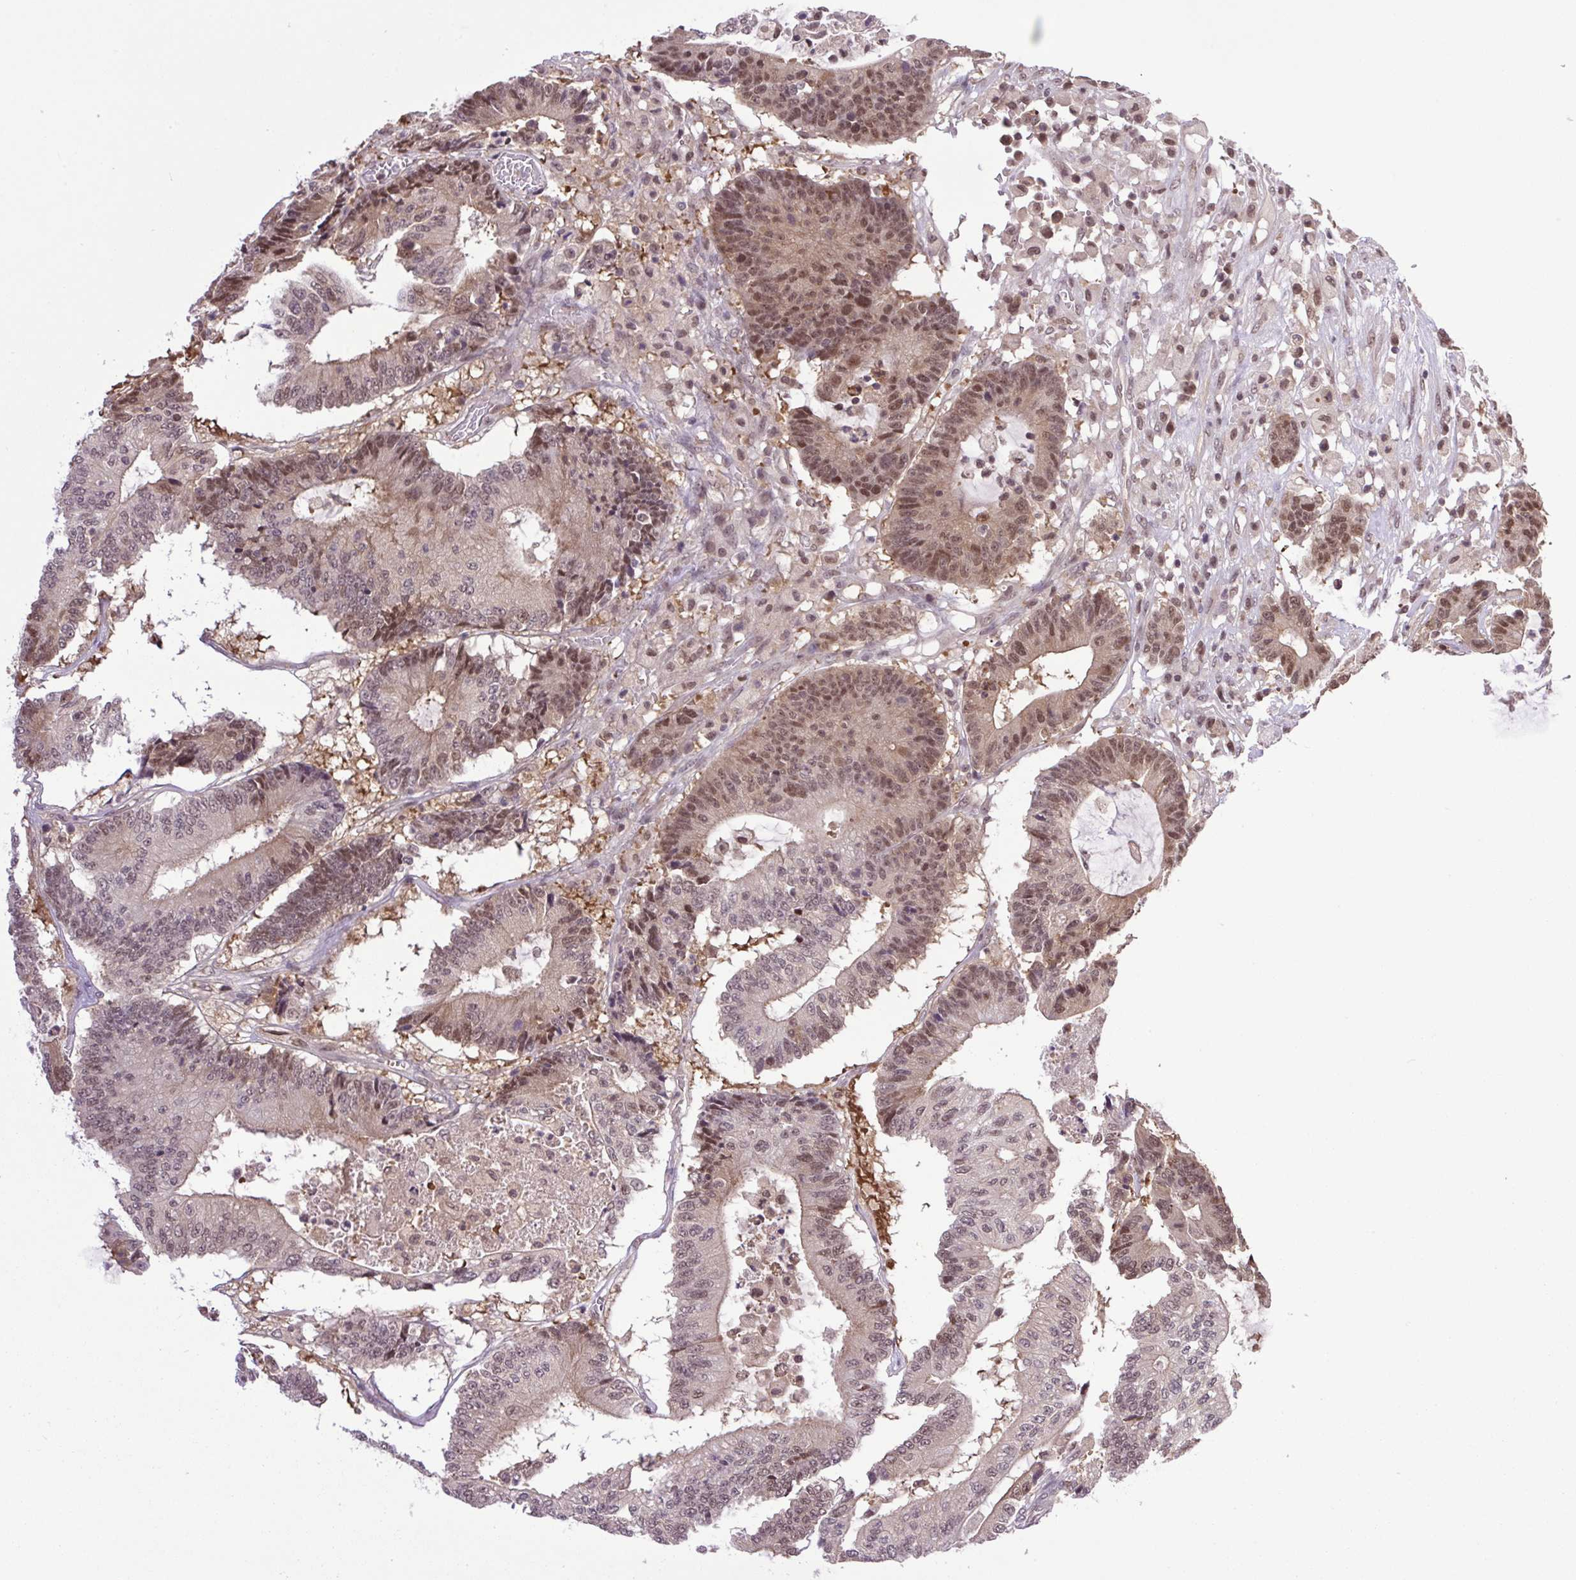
{"staining": {"intensity": "moderate", "quantity": "25%-75%", "location": "cytoplasmic/membranous,nuclear"}, "tissue": "colorectal cancer", "cell_type": "Tumor cells", "image_type": "cancer", "snomed": [{"axis": "morphology", "description": "Adenocarcinoma, NOS"}, {"axis": "topography", "description": "Colon"}], "caption": "Brown immunohistochemical staining in human adenocarcinoma (colorectal) exhibits moderate cytoplasmic/membranous and nuclear positivity in about 25%-75% of tumor cells. (Stains: DAB in brown, nuclei in blue, Microscopy: brightfield microscopy at high magnification).", "gene": "SGTA", "patient": {"sex": "female", "age": 84}}